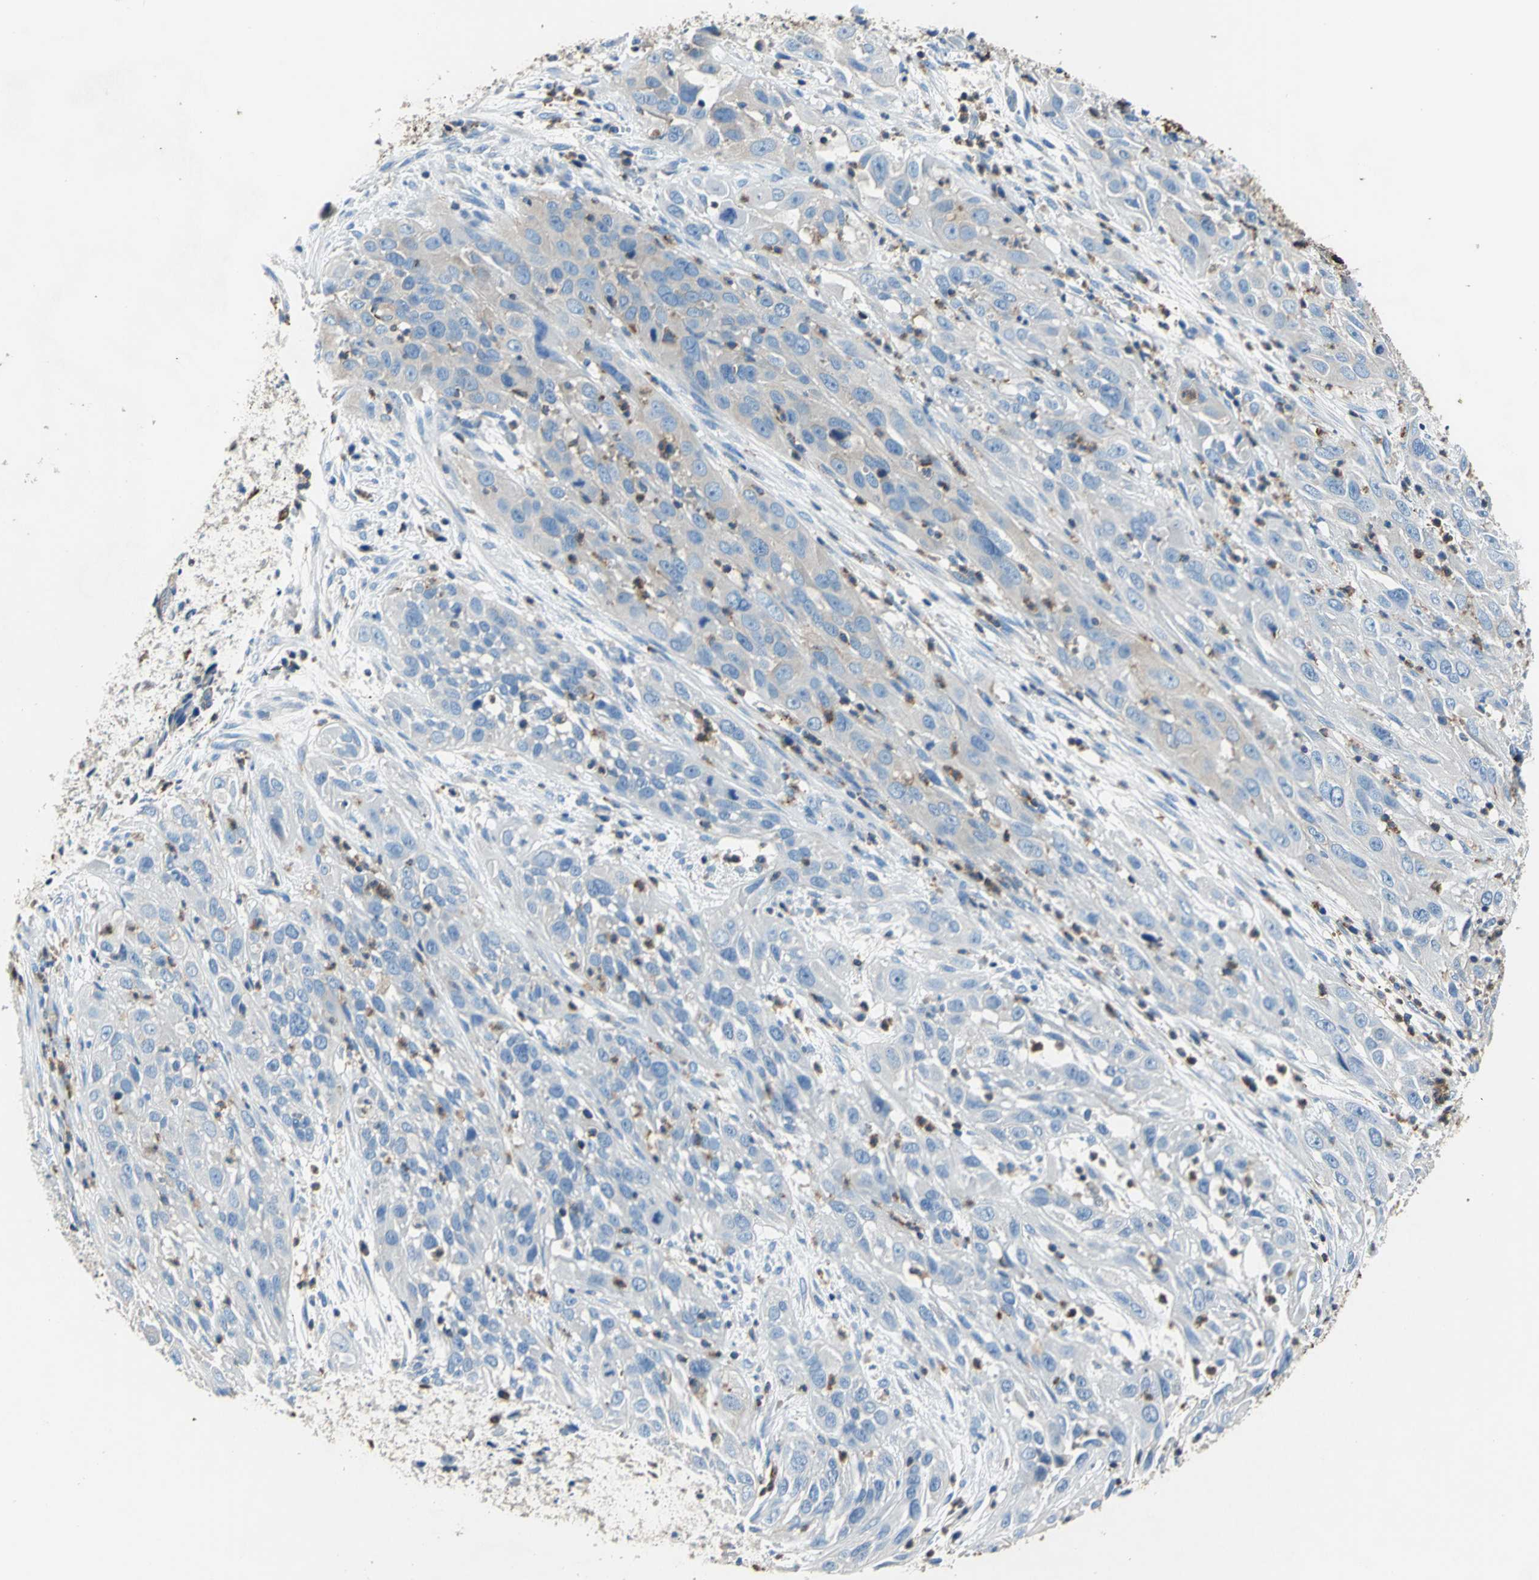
{"staining": {"intensity": "moderate", "quantity": "25%-75%", "location": "cytoplasmic/membranous"}, "tissue": "cervical cancer", "cell_type": "Tumor cells", "image_type": "cancer", "snomed": [{"axis": "morphology", "description": "Squamous cell carcinoma, NOS"}, {"axis": "topography", "description": "Cervix"}], "caption": "The histopathology image reveals immunohistochemical staining of cervical squamous cell carcinoma. There is moderate cytoplasmic/membranous expression is seen in approximately 25%-75% of tumor cells. (brown staining indicates protein expression, while blue staining denotes nuclei).", "gene": "SEPTIN6", "patient": {"sex": "female", "age": 32}}